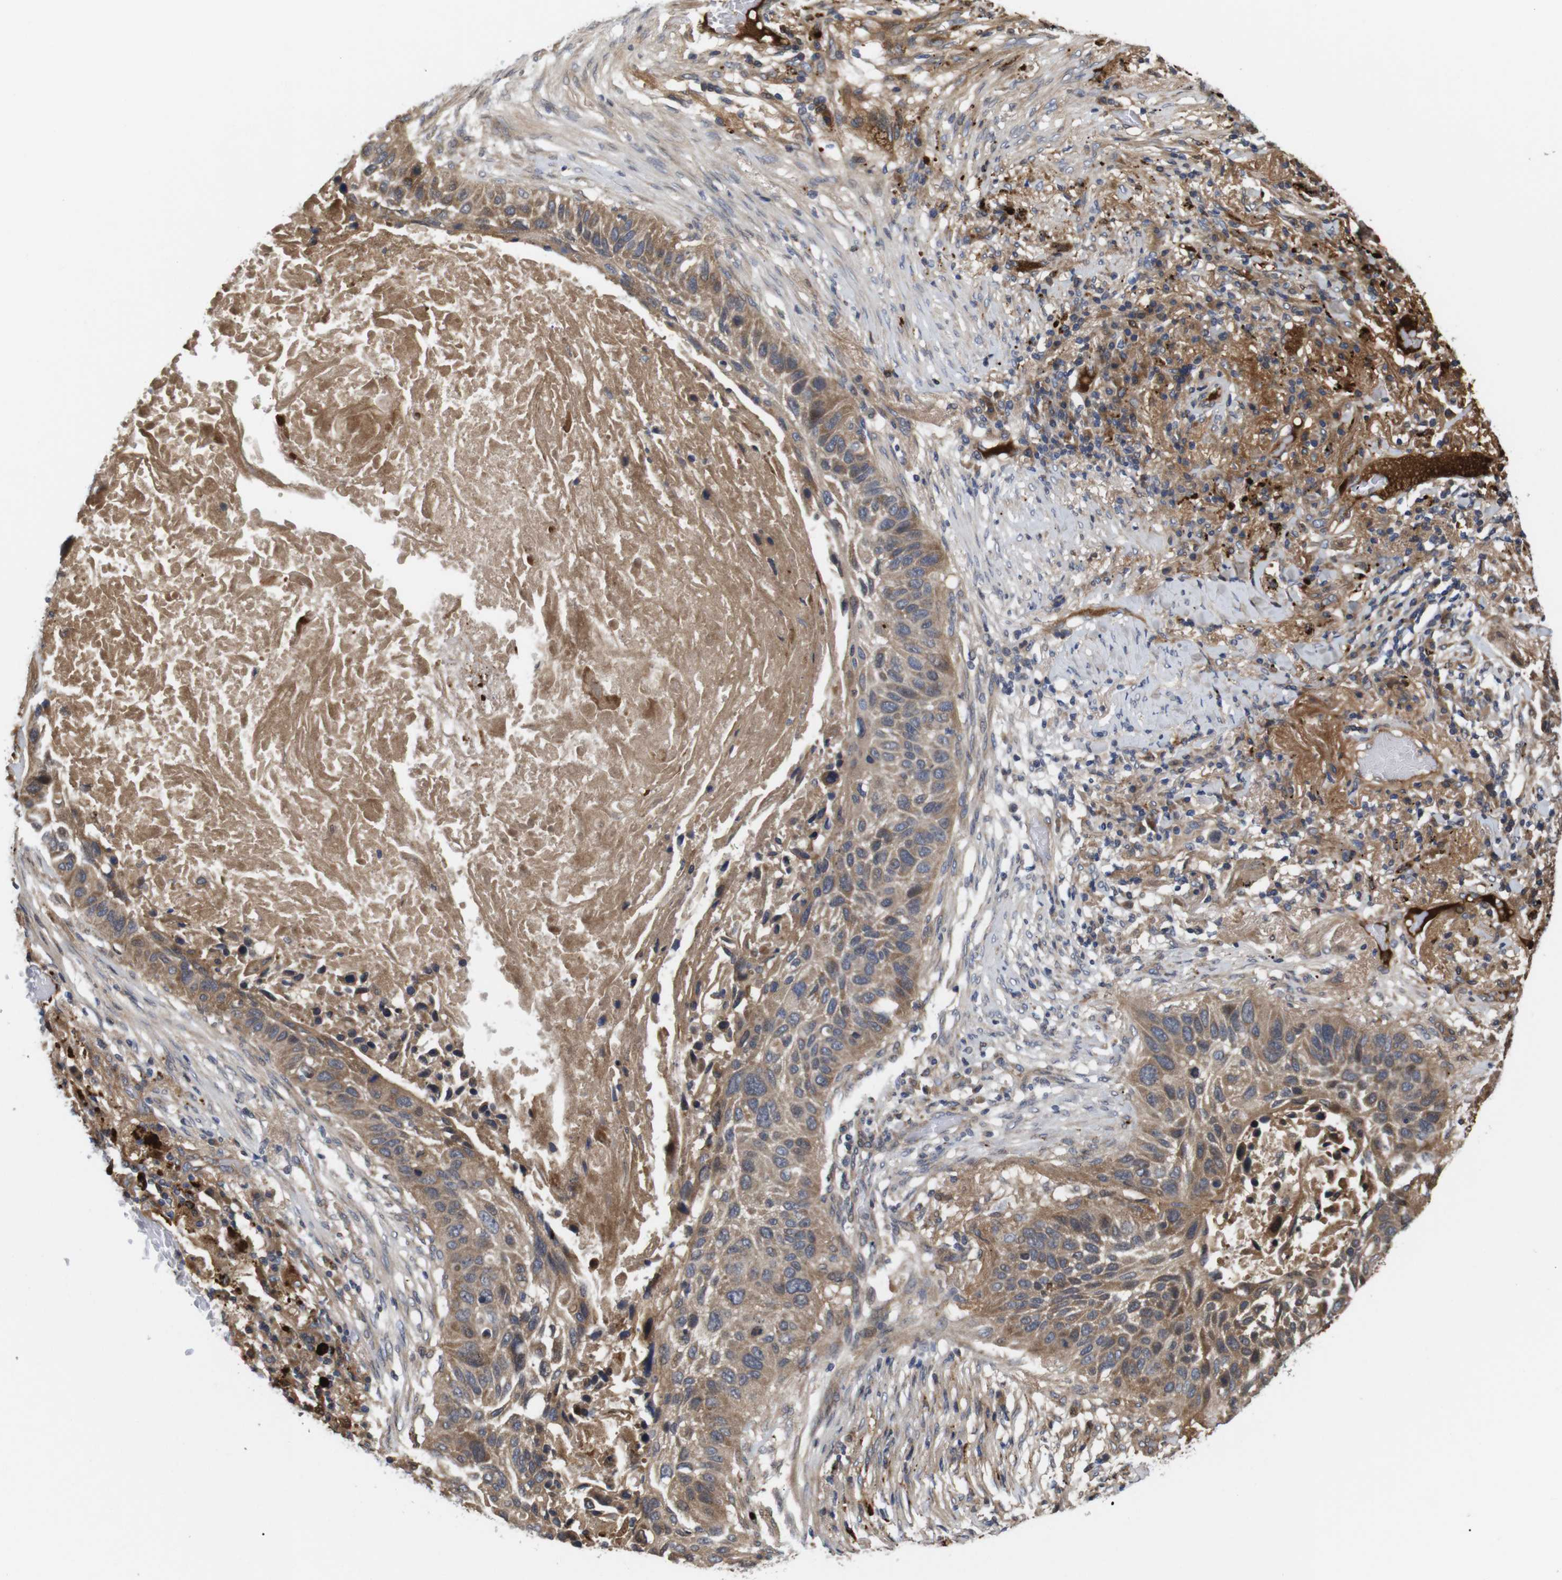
{"staining": {"intensity": "moderate", "quantity": "25%-75%", "location": "cytoplasmic/membranous"}, "tissue": "lung cancer", "cell_type": "Tumor cells", "image_type": "cancer", "snomed": [{"axis": "morphology", "description": "Squamous cell carcinoma, NOS"}, {"axis": "topography", "description": "Lung"}], "caption": "Immunohistochemistry (IHC) staining of squamous cell carcinoma (lung), which shows medium levels of moderate cytoplasmic/membranous positivity in approximately 25%-75% of tumor cells indicating moderate cytoplasmic/membranous protein positivity. The staining was performed using DAB (3,3'-diaminobenzidine) (brown) for protein detection and nuclei were counterstained in hematoxylin (blue).", "gene": "SPRY3", "patient": {"sex": "male", "age": 57}}